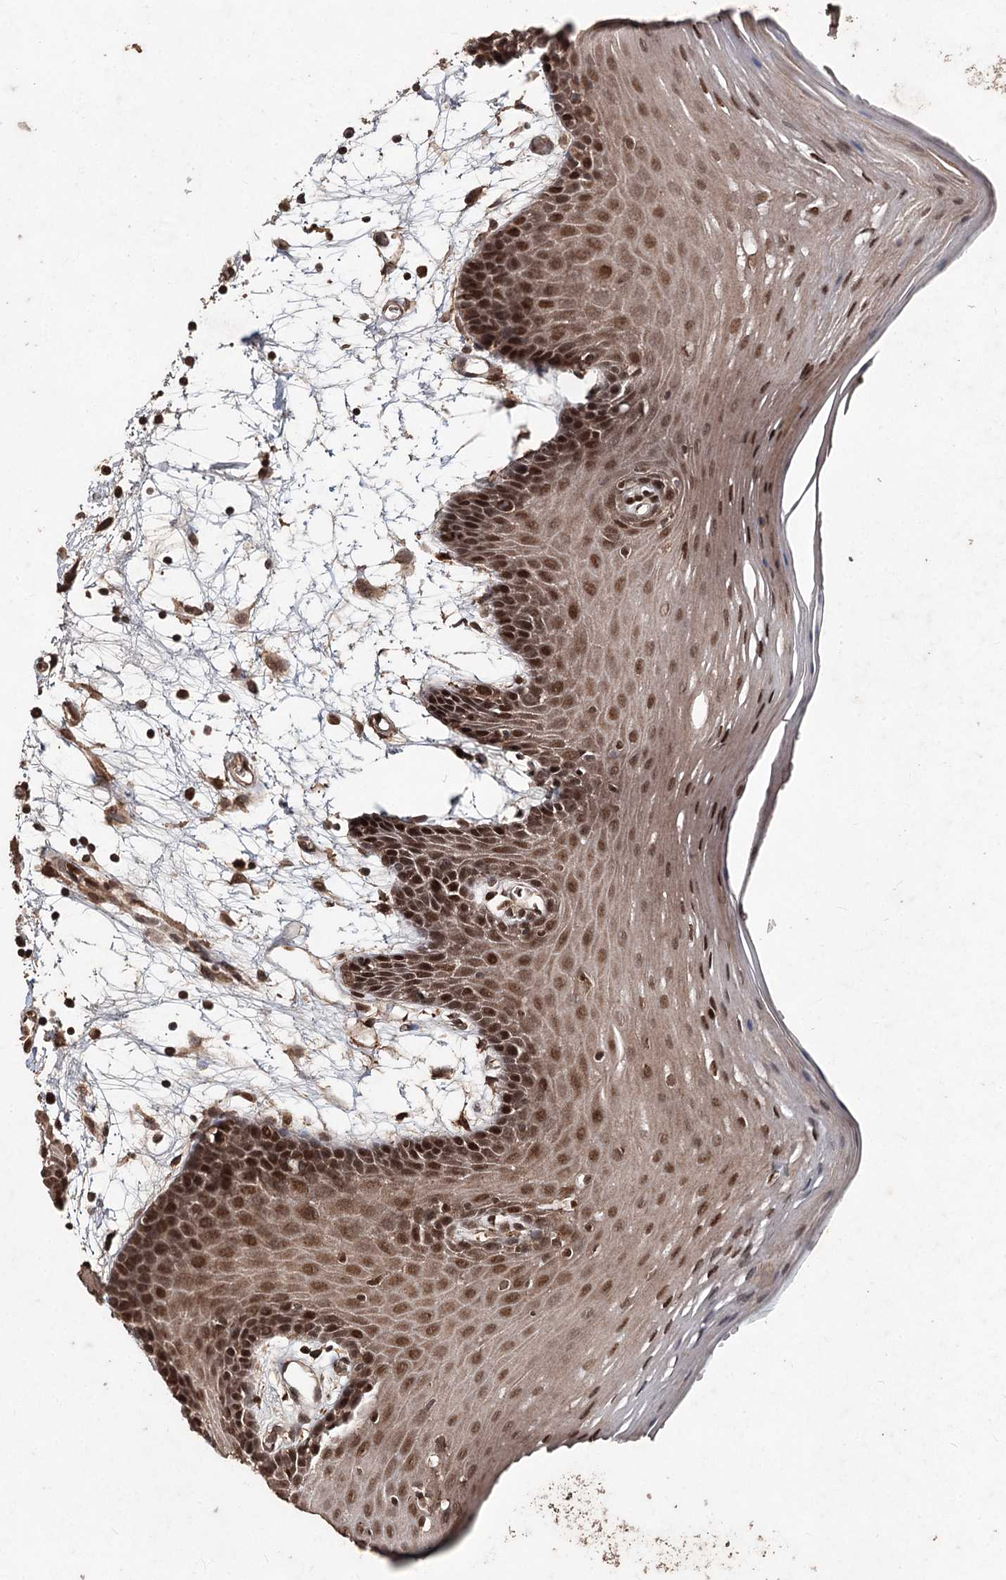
{"staining": {"intensity": "strong", "quantity": ">75%", "location": "cytoplasmic/membranous,nuclear"}, "tissue": "oral mucosa", "cell_type": "Squamous epithelial cells", "image_type": "normal", "snomed": [{"axis": "morphology", "description": "Normal tissue, NOS"}, {"axis": "topography", "description": "Skeletal muscle"}, {"axis": "topography", "description": "Oral tissue"}, {"axis": "topography", "description": "Salivary gland"}, {"axis": "topography", "description": "Peripheral nerve tissue"}], "caption": "Squamous epithelial cells reveal high levels of strong cytoplasmic/membranous,nuclear positivity in about >75% of cells in normal human oral mucosa.", "gene": "FBXO7", "patient": {"sex": "male", "age": 54}}